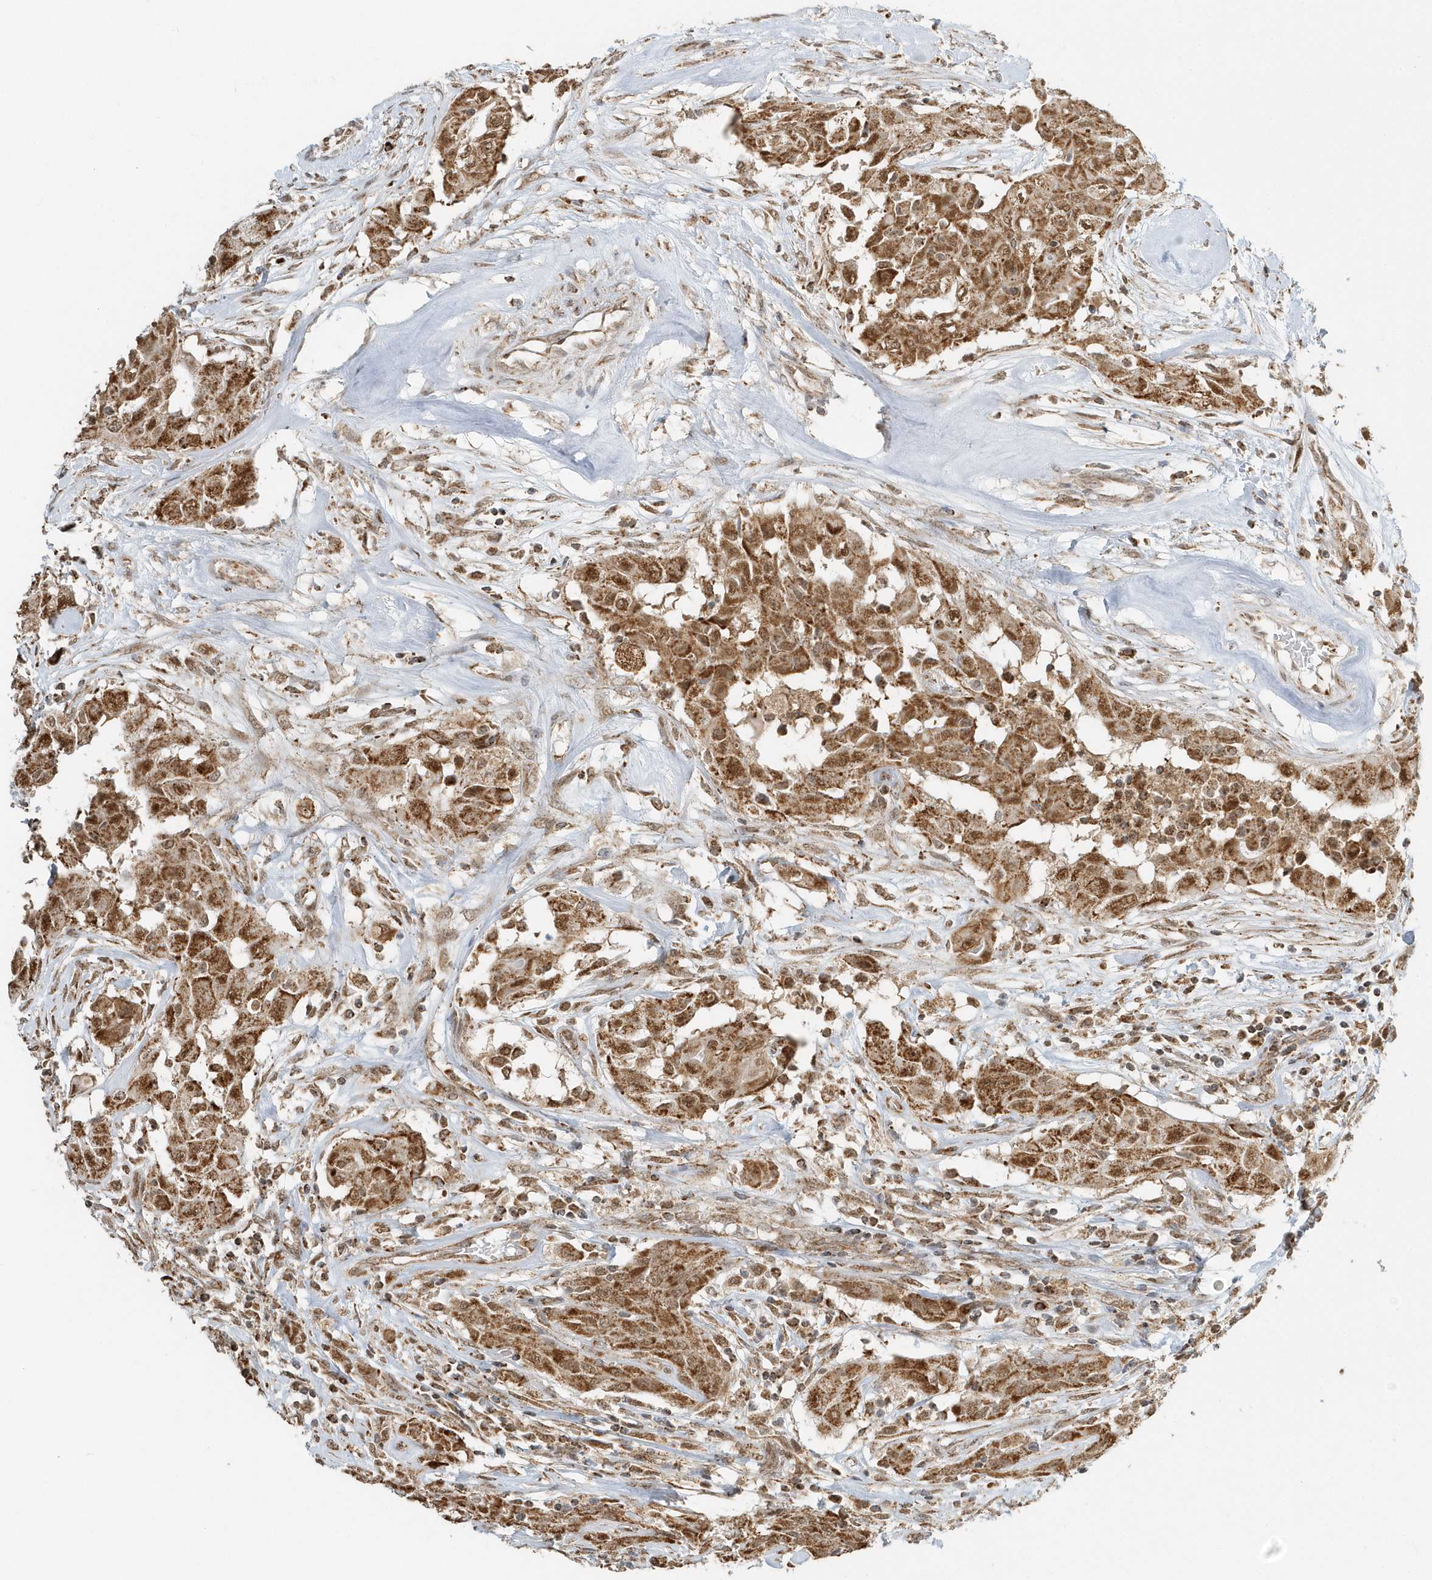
{"staining": {"intensity": "strong", "quantity": ">75%", "location": "cytoplasmic/membranous,nuclear"}, "tissue": "thyroid cancer", "cell_type": "Tumor cells", "image_type": "cancer", "snomed": [{"axis": "morphology", "description": "Papillary adenocarcinoma, NOS"}, {"axis": "topography", "description": "Thyroid gland"}], "caption": "Protein staining of thyroid cancer (papillary adenocarcinoma) tissue shows strong cytoplasmic/membranous and nuclear expression in approximately >75% of tumor cells. (DAB (3,3'-diaminobenzidine) = brown stain, brightfield microscopy at high magnification).", "gene": "PSMD6", "patient": {"sex": "female", "age": 59}}